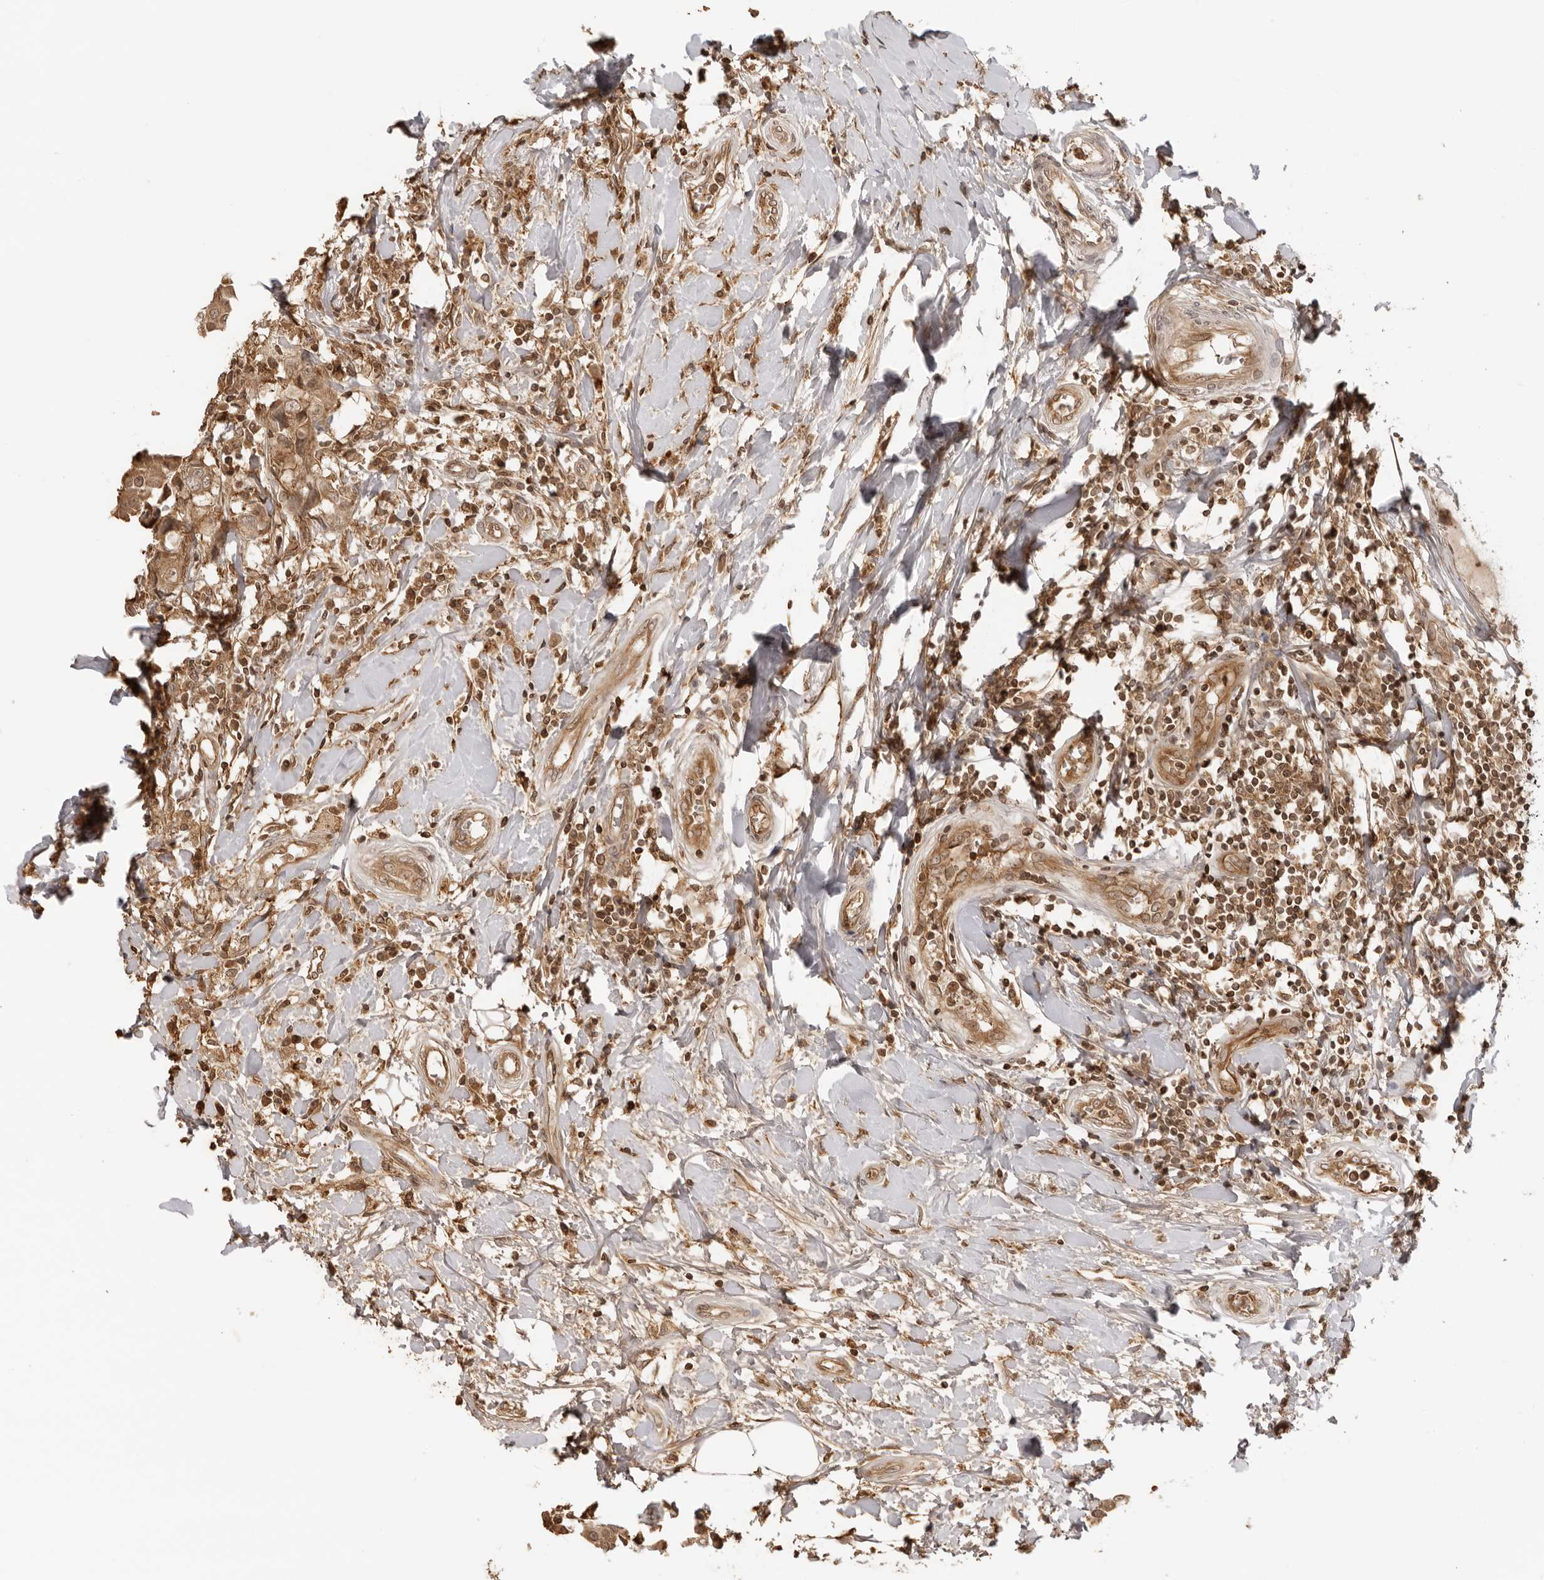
{"staining": {"intensity": "moderate", "quantity": ">75%", "location": "cytoplasmic/membranous,nuclear"}, "tissue": "breast cancer", "cell_type": "Tumor cells", "image_type": "cancer", "snomed": [{"axis": "morphology", "description": "Duct carcinoma"}, {"axis": "topography", "description": "Breast"}], "caption": "Immunohistochemistry micrograph of human breast cancer stained for a protein (brown), which displays medium levels of moderate cytoplasmic/membranous and nuclear positivity in about >75% of tumor cells.", "gene": "IKBKE", "patient": {"sex": "female", "age": 27}}